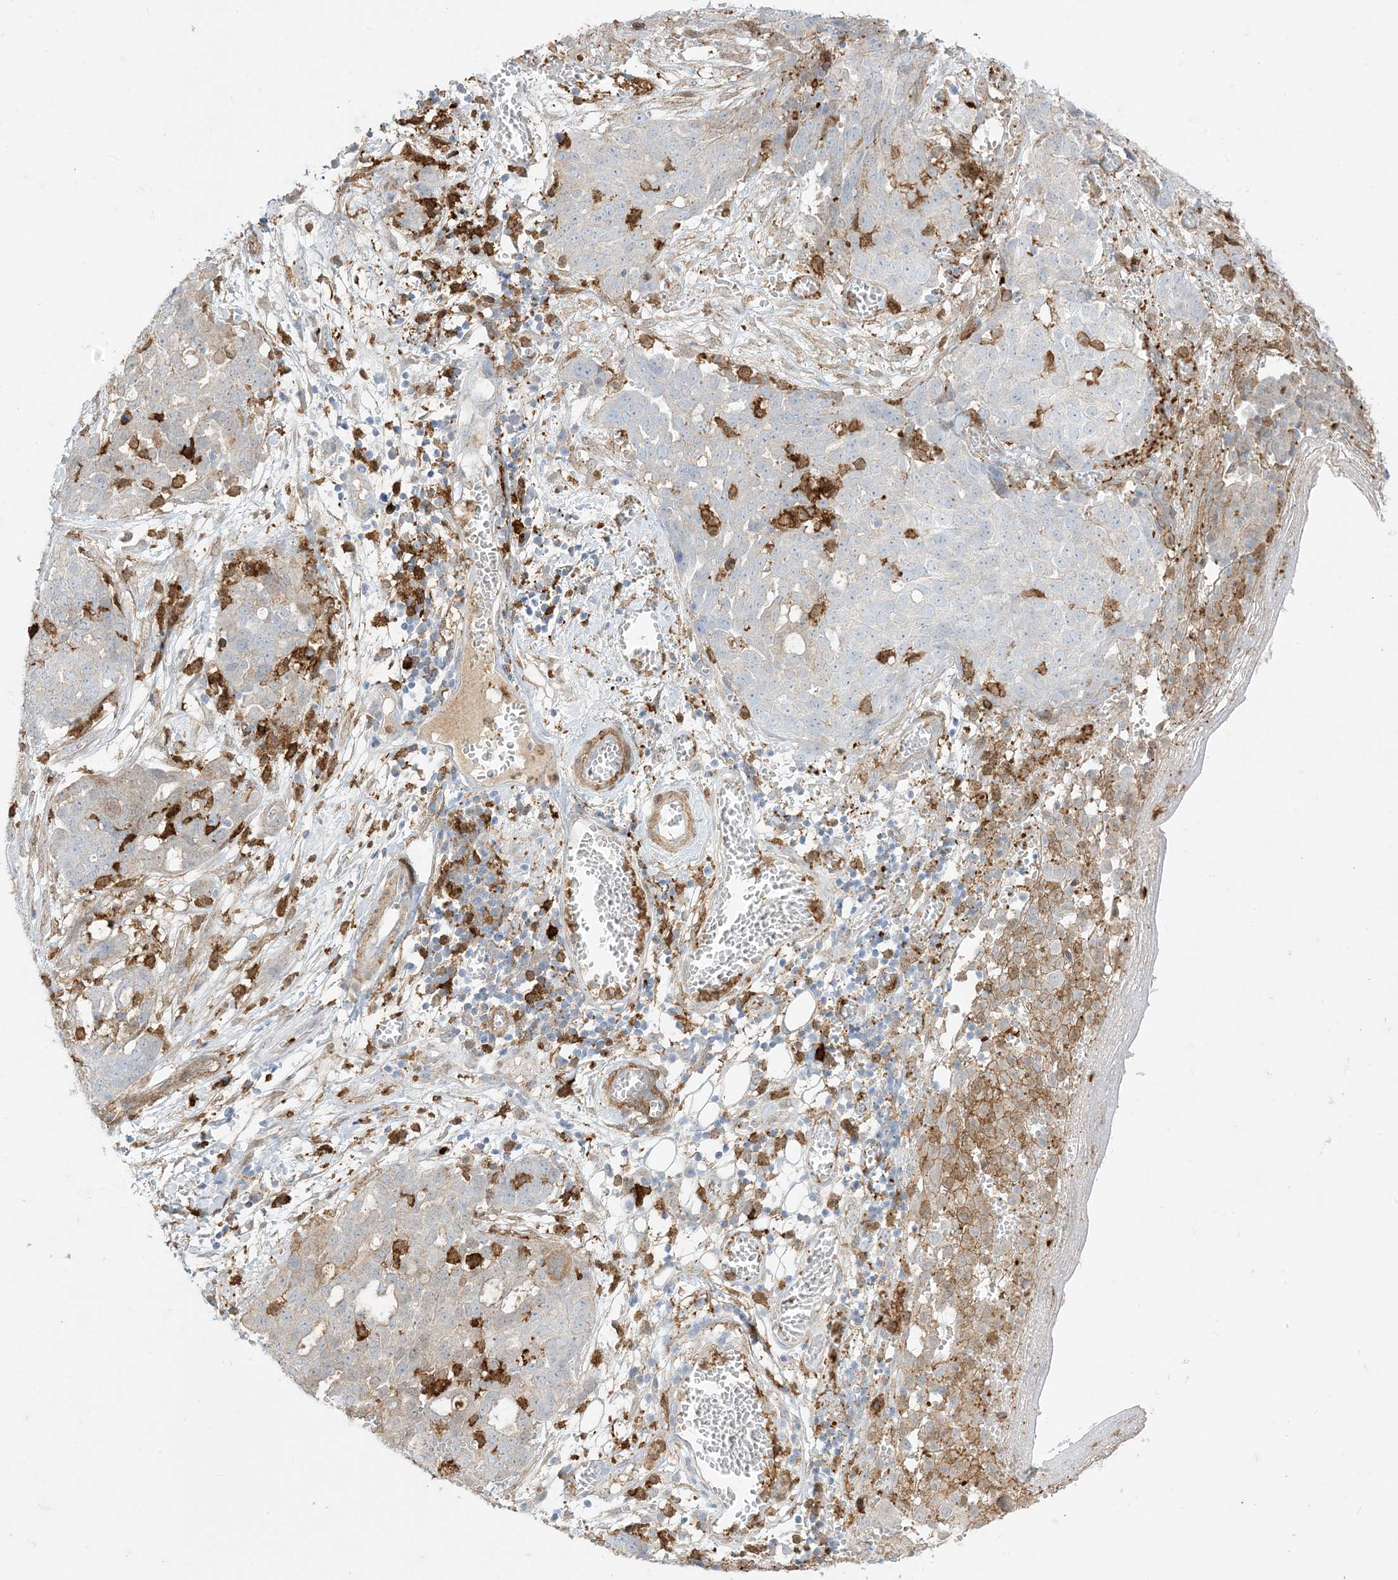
{"staining": {"intensity": "weak", "quantity": "<25%", "location": "cytoplasmic/membranous"}, "tissue": "ovarian cancer", "cell_type": "Tumor cells", "image_type": "cancer", "snomed": [{"axis": "morphology", "description": "Cystadenocarcinoma, serous, NOS"}, {"axis": "topography", "description": "Soft tissue"}, {"axis": "topography", "description": "Ovary"}], "caption": "Tumor cells show no significant protein positivity in ovarian cancer.", "gene": "GSN", "patient": {"sex": "female", "age": 57}}